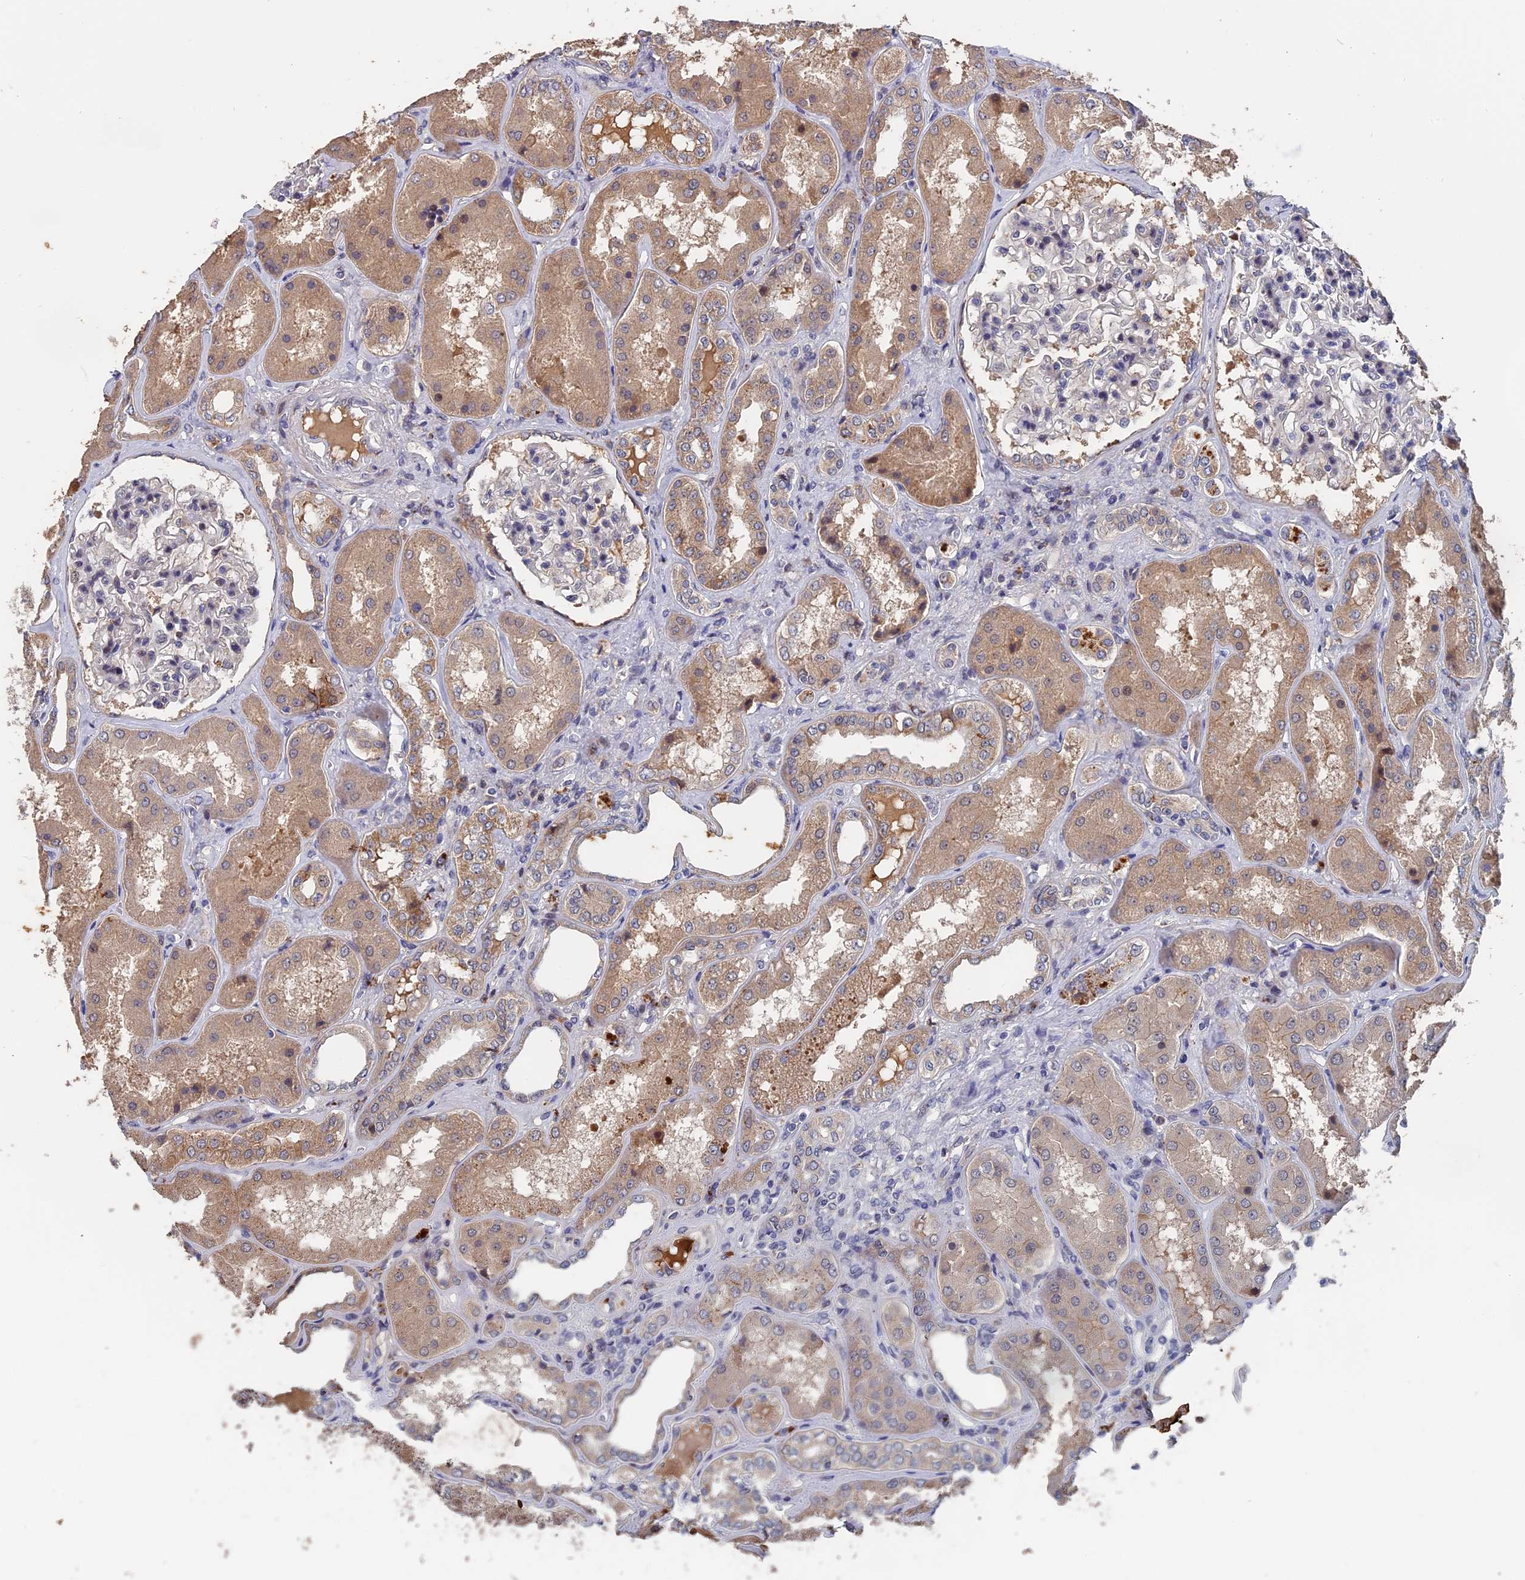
{"staining": {"intensity": "weak", "quantity": "<25%", "location": "cytoplasmic/membranous"}, "tissue": "kidney", "cell_type": "Cells in glomeruli", "image_type": "normal", "snomed": [{"axis": "morphology", "description": "Normal tissue, NOS"}, {"axis": "topography", "description": "Kidney"}], "caption": "Protein analysis of normal kidney reveals no significant positivity in cells in glomeruli.", "gene": "SLC33A1", "patient": {"sex": "female", "age": 56}}